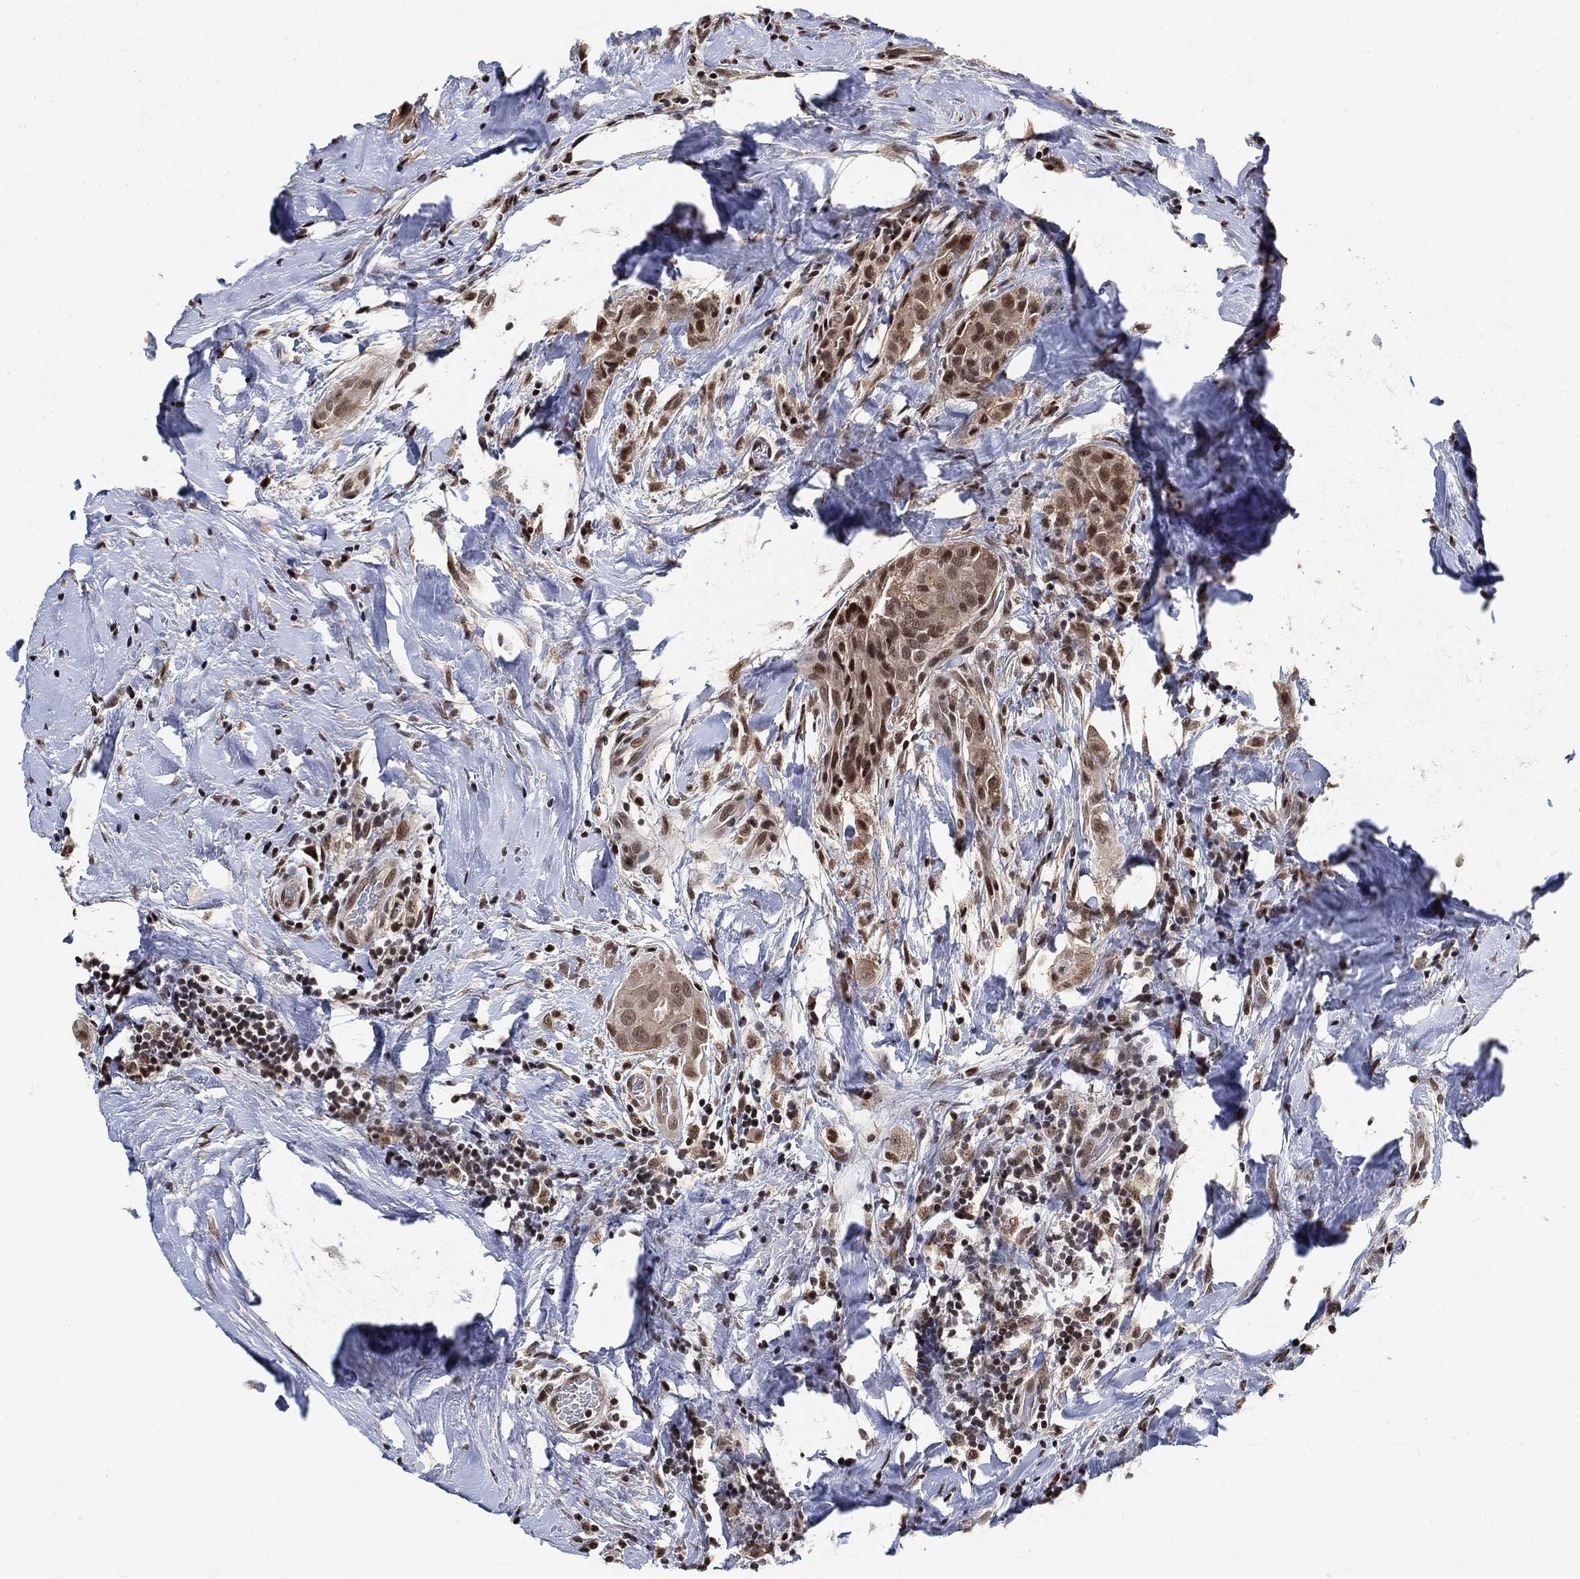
{"staining": {"intensity": "moderate", "quantity": "<25%", "location": "nuclear"}, "tissue": "thyroid cancer", "cell_type": "Tumor cells", "image_type": "cancer", "snomed": [{"axis": "morphology", "description": "Papillary adenocarcinoma, NOS"}, {"axis": "topography", "description": "Thyroid gland"}], "caption": "Thyroid cancer (papillary adenocarcinoma) was stained to show a protein in brown. There is low levels of moderate nuclear positivity in about <25% of tumor cells.", "gene": "ZSCAN30", "patient": {"sex": "male", "age": 61}}